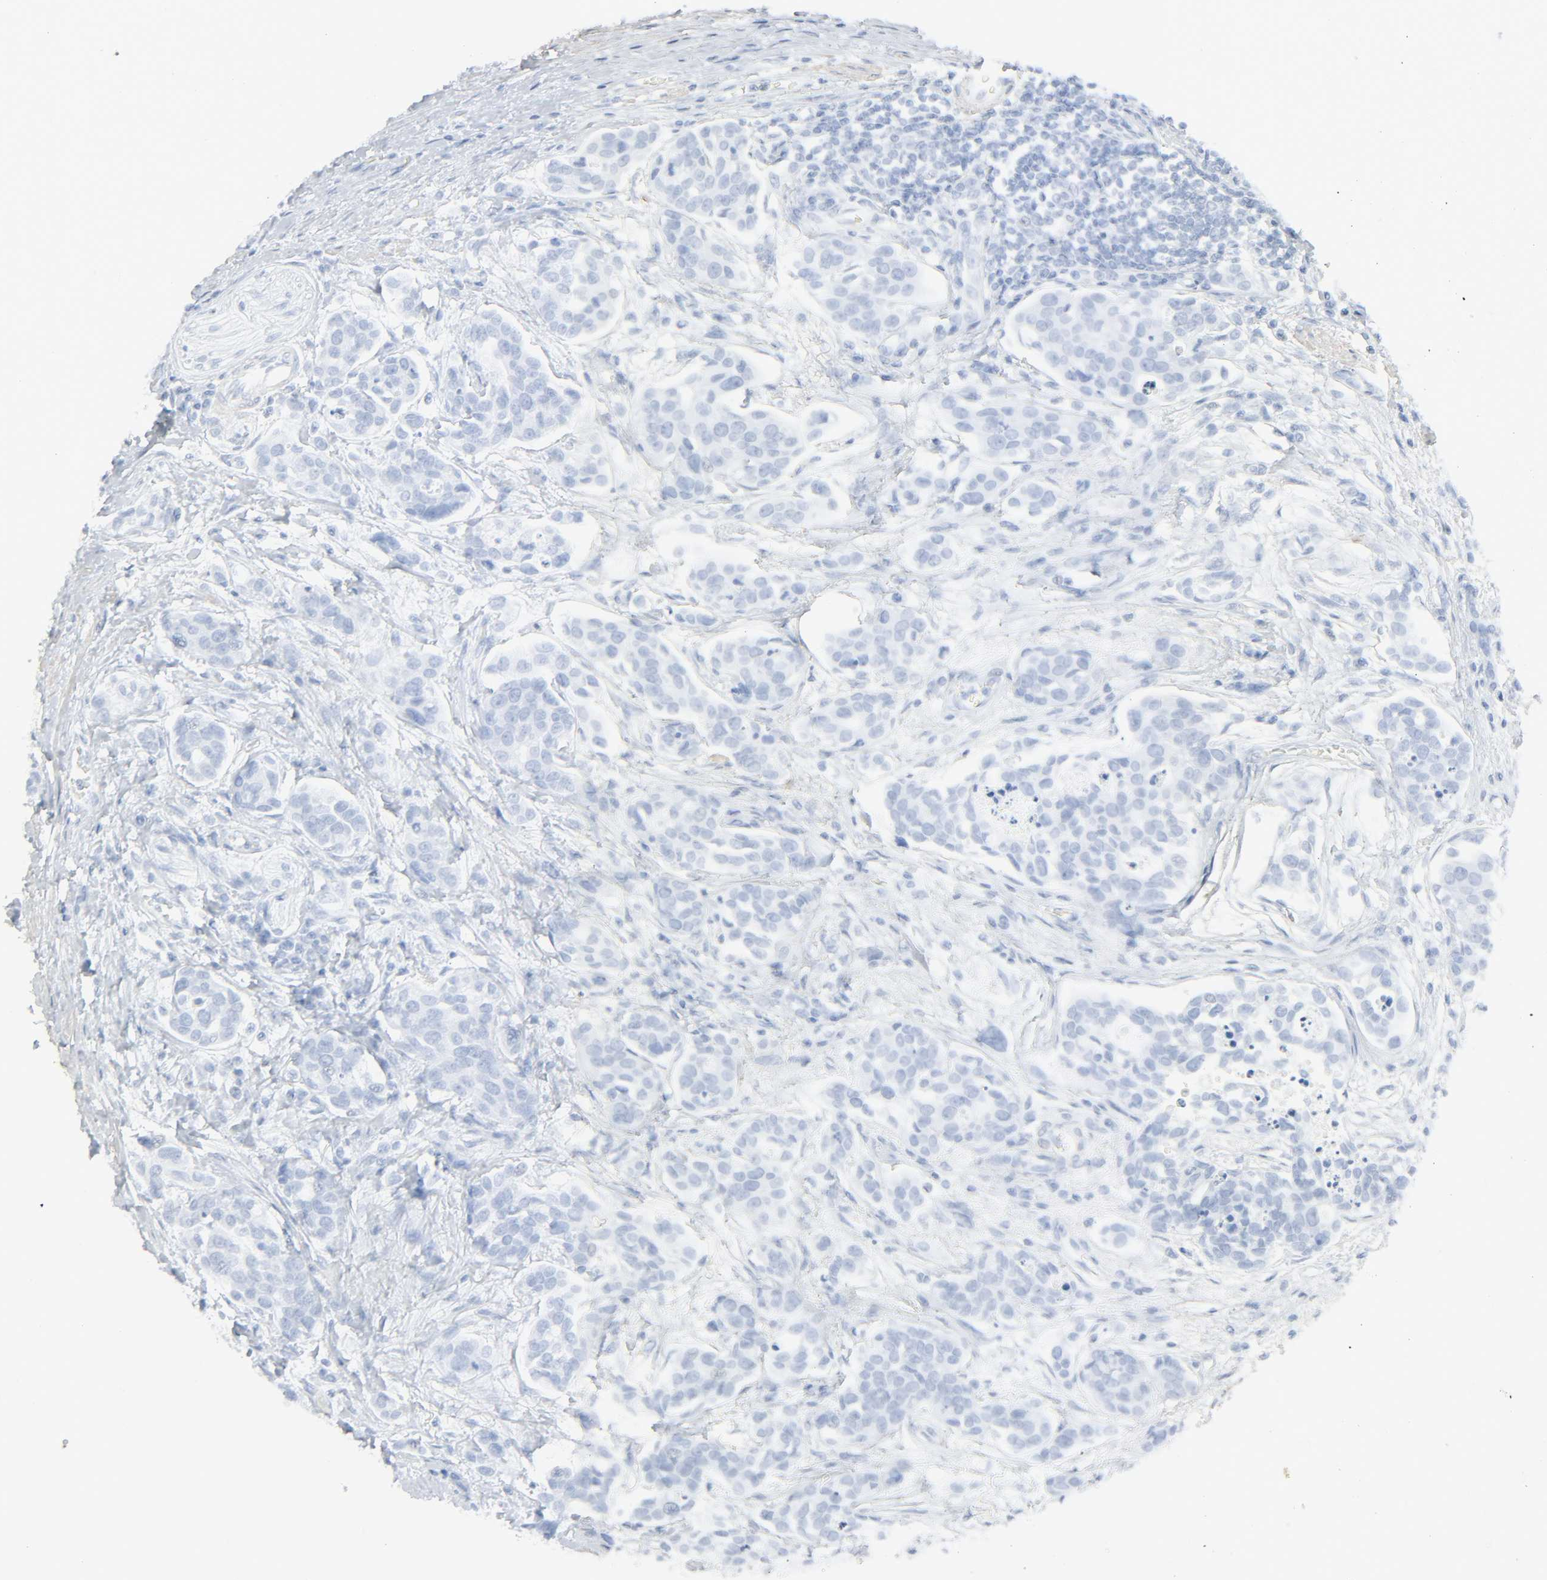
{"staining": {"intensity": "negative", "quantity": "none", "location": "none"}, "tissue": "urothelial cancer", "cell_type": "Tumor cells", "image_type": "cancer", "snomed": [{"axis": "morphology", "description": "Urothelial carcinoma, High grade"}, {"axis": "topography", "description": "Urinary bladder"}], "caption": "IHC of human high-grade urothelial carcinoma shows no expression in tumor cells.", "gene": "ZBTB16", "patient": {"sex": "male", "age": 78}}